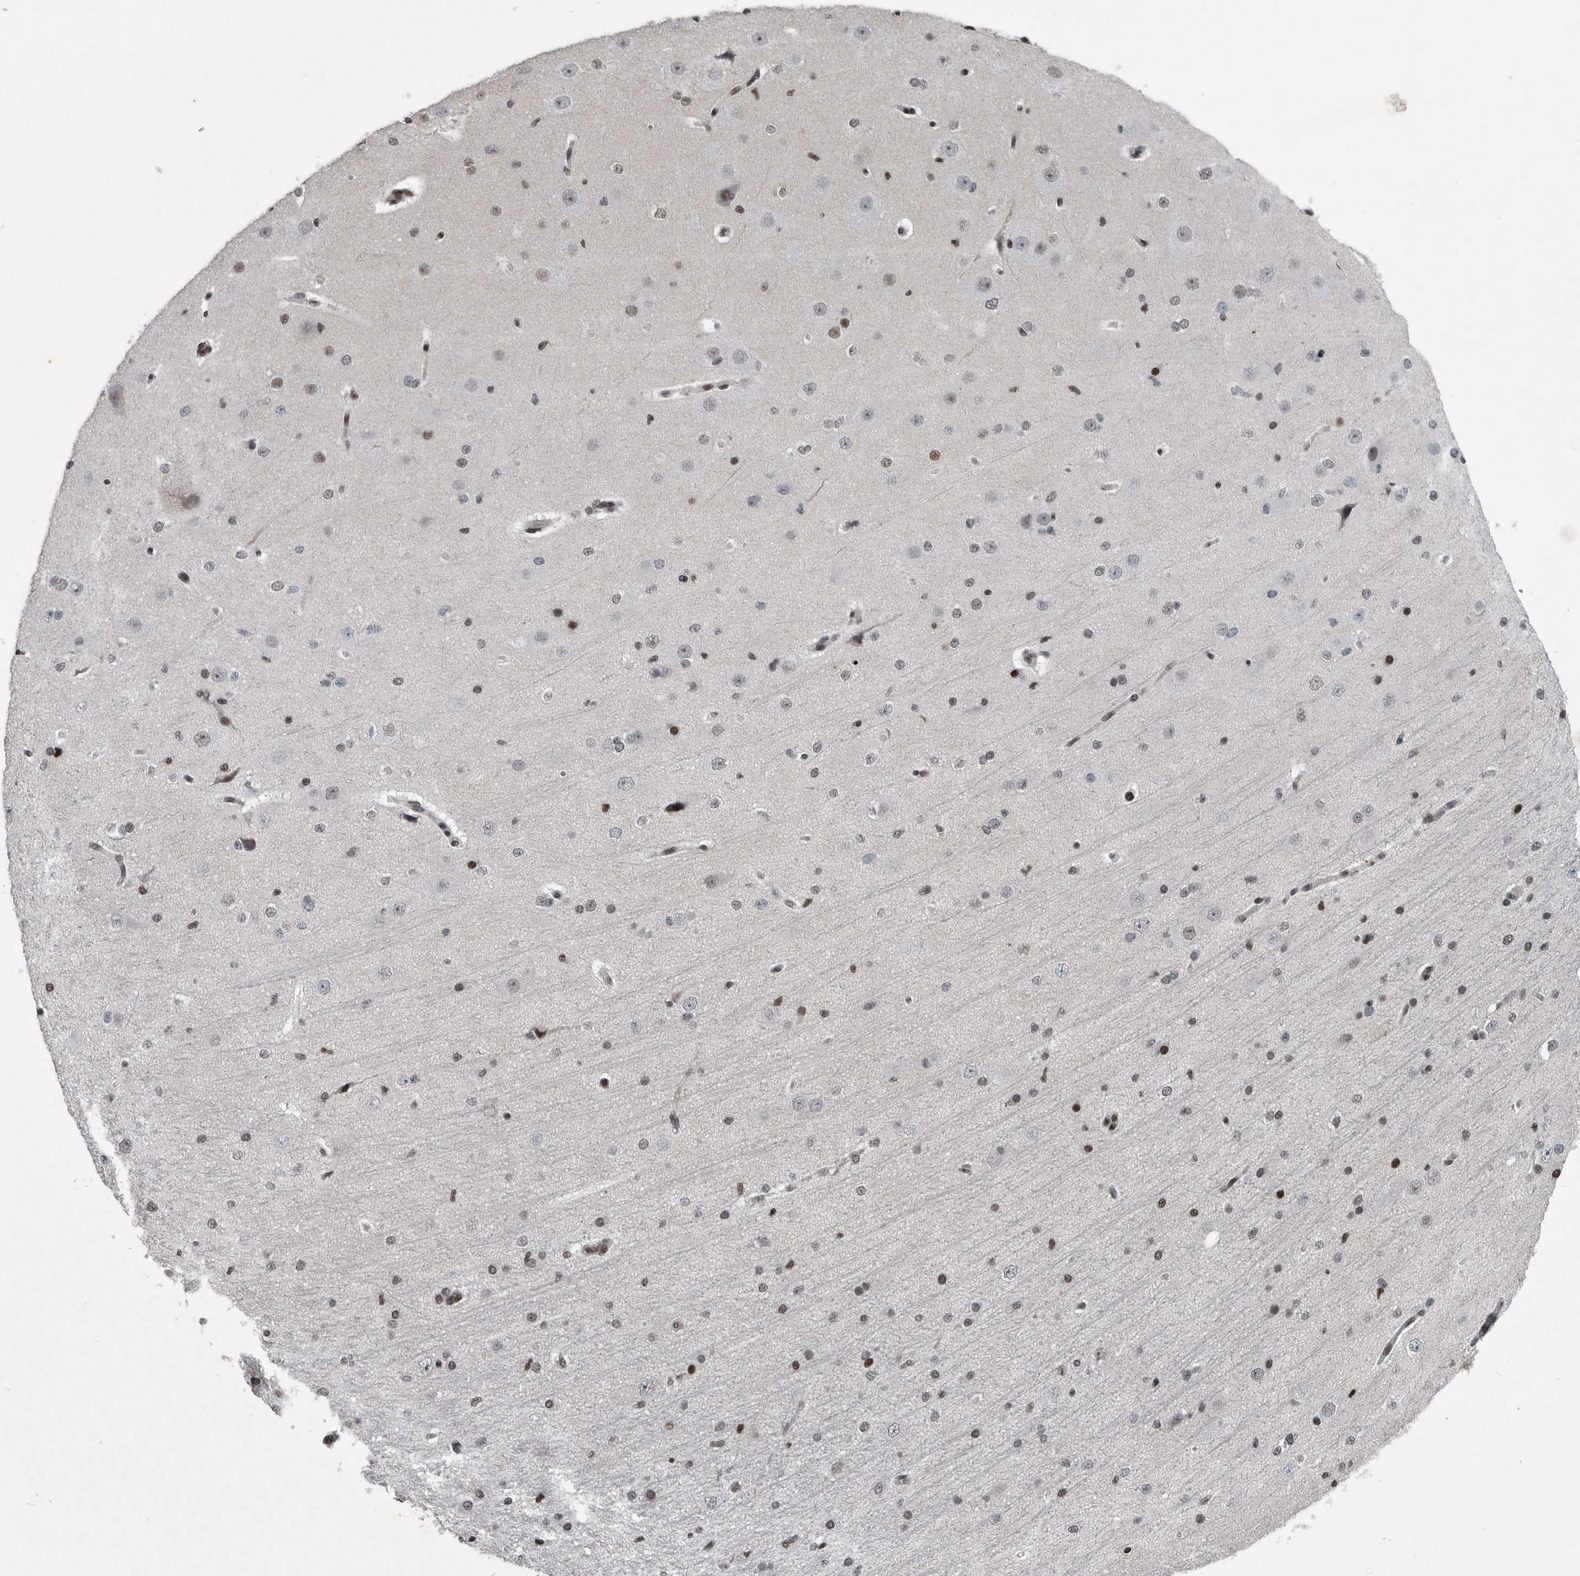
{"staining": {"intensity": "moderate", "quantity": ">75%", "location": "nuclear"}, "tissue": "cerebral cortex", "cell_type": "Endothelial cells", "image_type": "normal", "snomed": [{"axis": "morphology", "description": "Normal tissue, NOS"}, {"axis": "morphology", "description": "Developmental malformation"}, {"axis": "topography", "description": "Cerebral cortex"}], "caption": "Benign cerebral cortex shows moderate nuclear positivity in about >75% of endothelial cells (brown staining indicates protein expression, while blue staining denotes nuclei)..", "gene": "UNC50", "patient": {"sex": "female", "age": 30}}